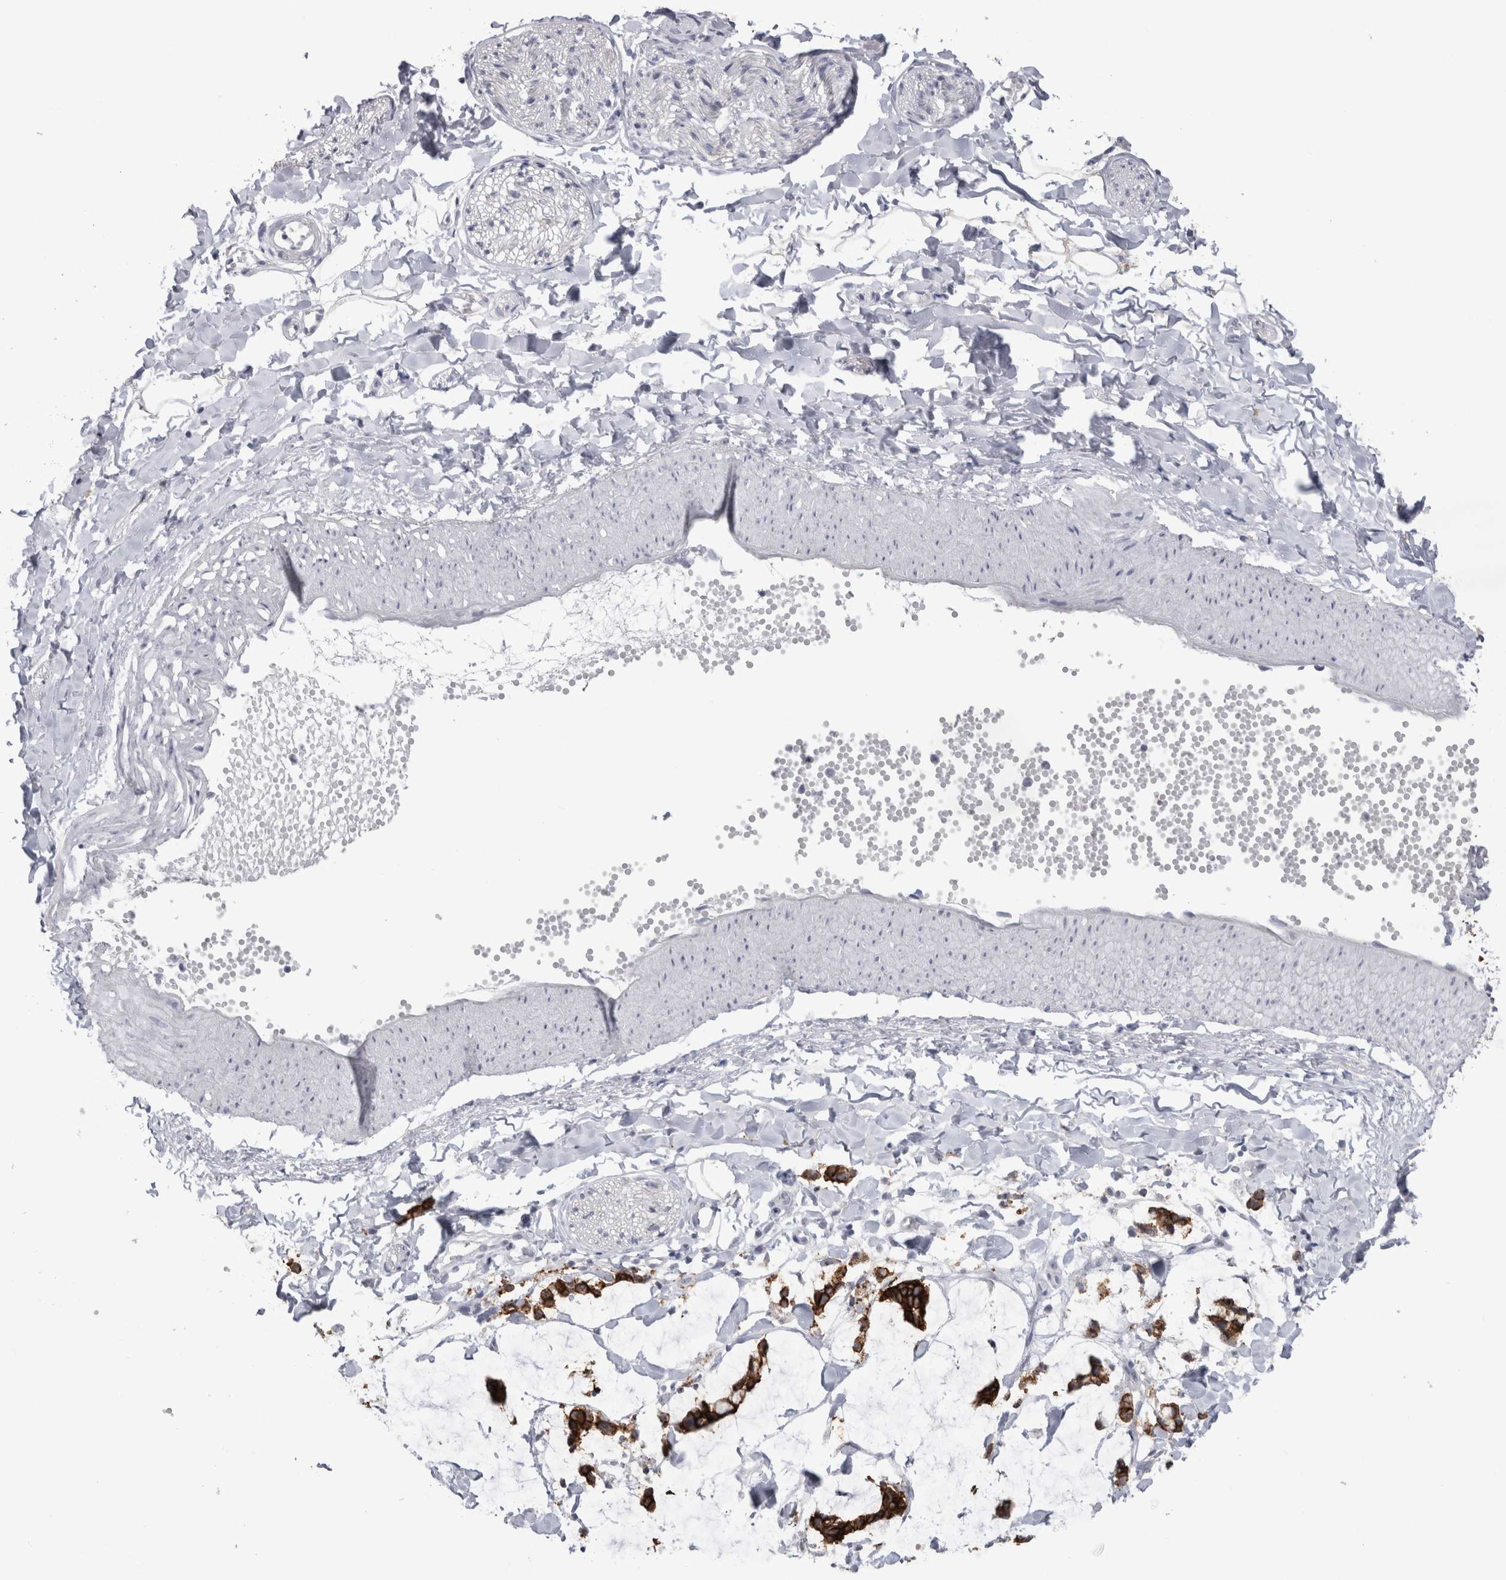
{"staining": {"intensity": "negative", "quantity": "none", "location": "none"}, "tissue": "adipose tissue", "cell_type": "Adipocytes", "image_type": "normal", "snomed": [{"axis": "morphology", "description": "Normal tissue, NOS"}, {"axis": "morphology", "description": "Adenocarcinoma, NOS"}, {"axis": "topography", "description": "Colon"}, {"axis": "topography", "description": "Peripheral nerve tissue"}], "caption": "Immunohistochemistry micrograph of normal human adipose tissue stained for a protein (brown), which reveals no positivity in adipocytes. (DAB immunohistochemistry (IHC) with hematoxylin counter stain).", "gene": "CDH17", "patient": {"sex": "male", "age": 14}}